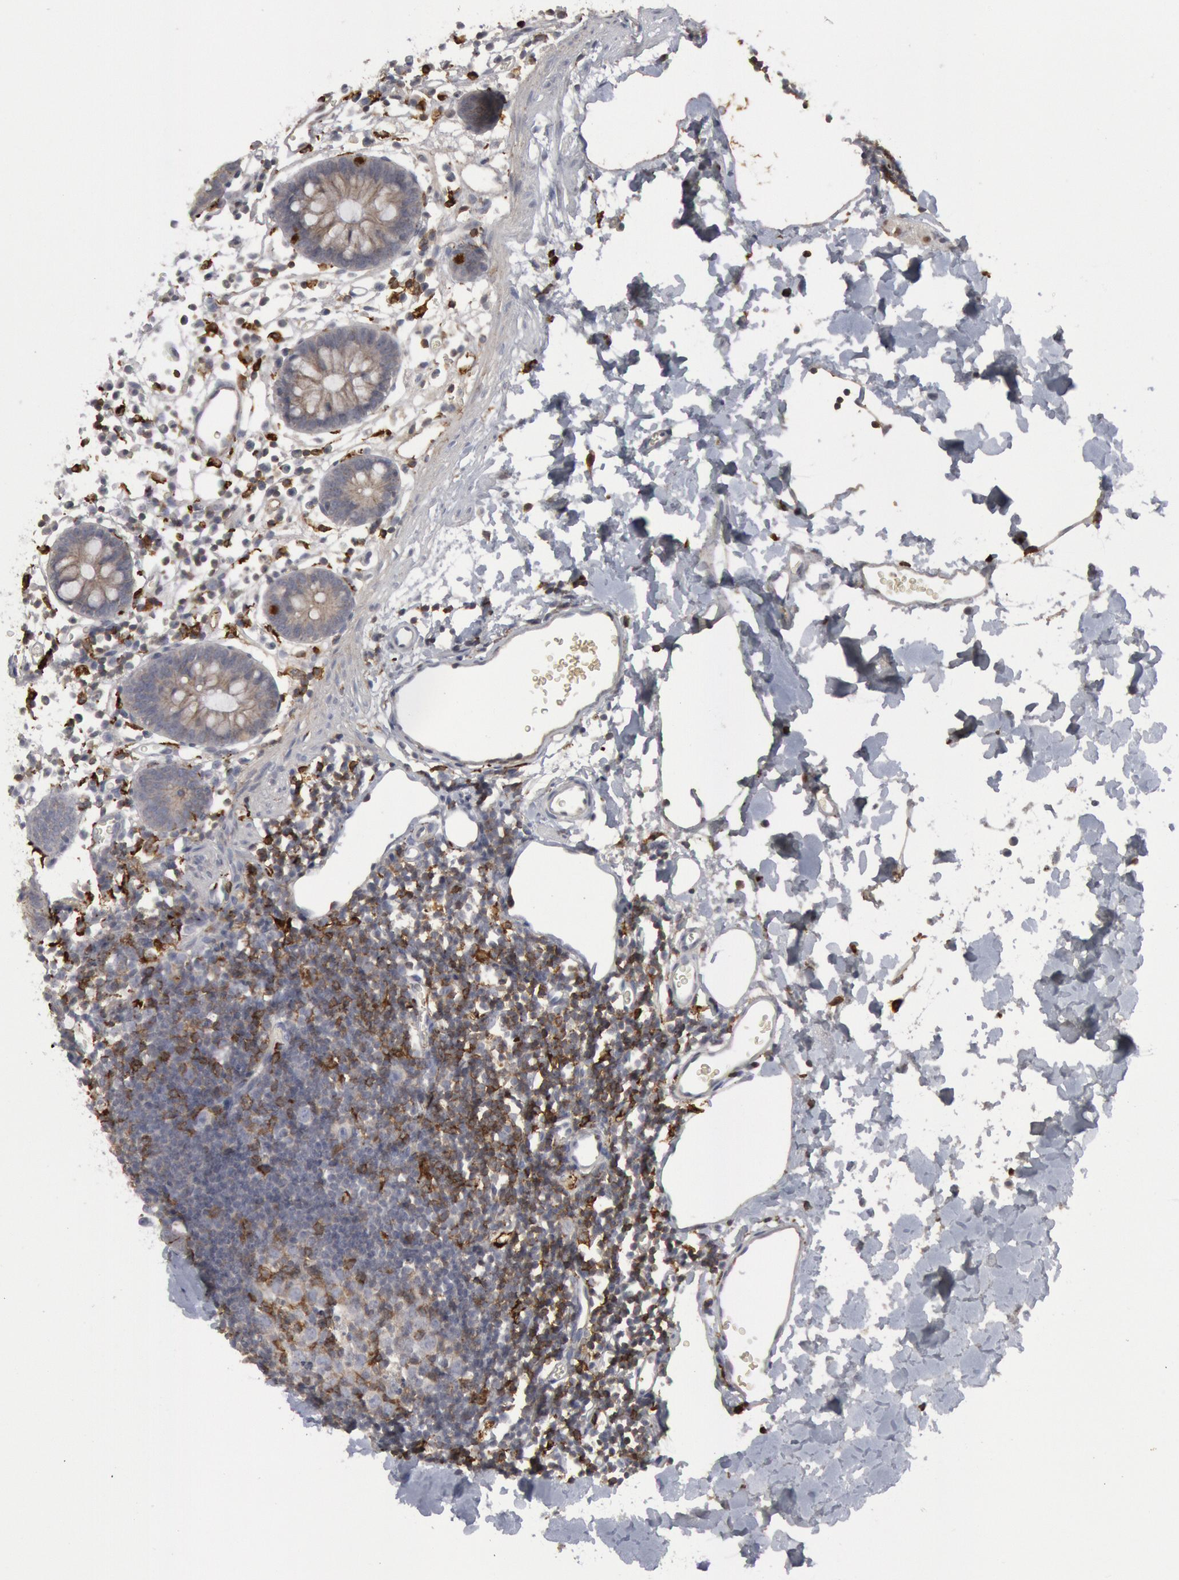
{"staining": {"intensity": "negative", "quantity": "none", "location": "none"}, "tissue": "colon", "cell_type": "Endothelial cells", "image_type": "normal", "snomed": [{"axis": "morphology", "description": "Normal tissue, NOS"}, {"axis": "topography", "description": "Colon"}], "caption": "This is an immunohistochemistry photomicrograph of normal colon. There is no expression in endothelial cells.", "gene": "C1QC", "patient": {"sex": "male", "age": 14}}